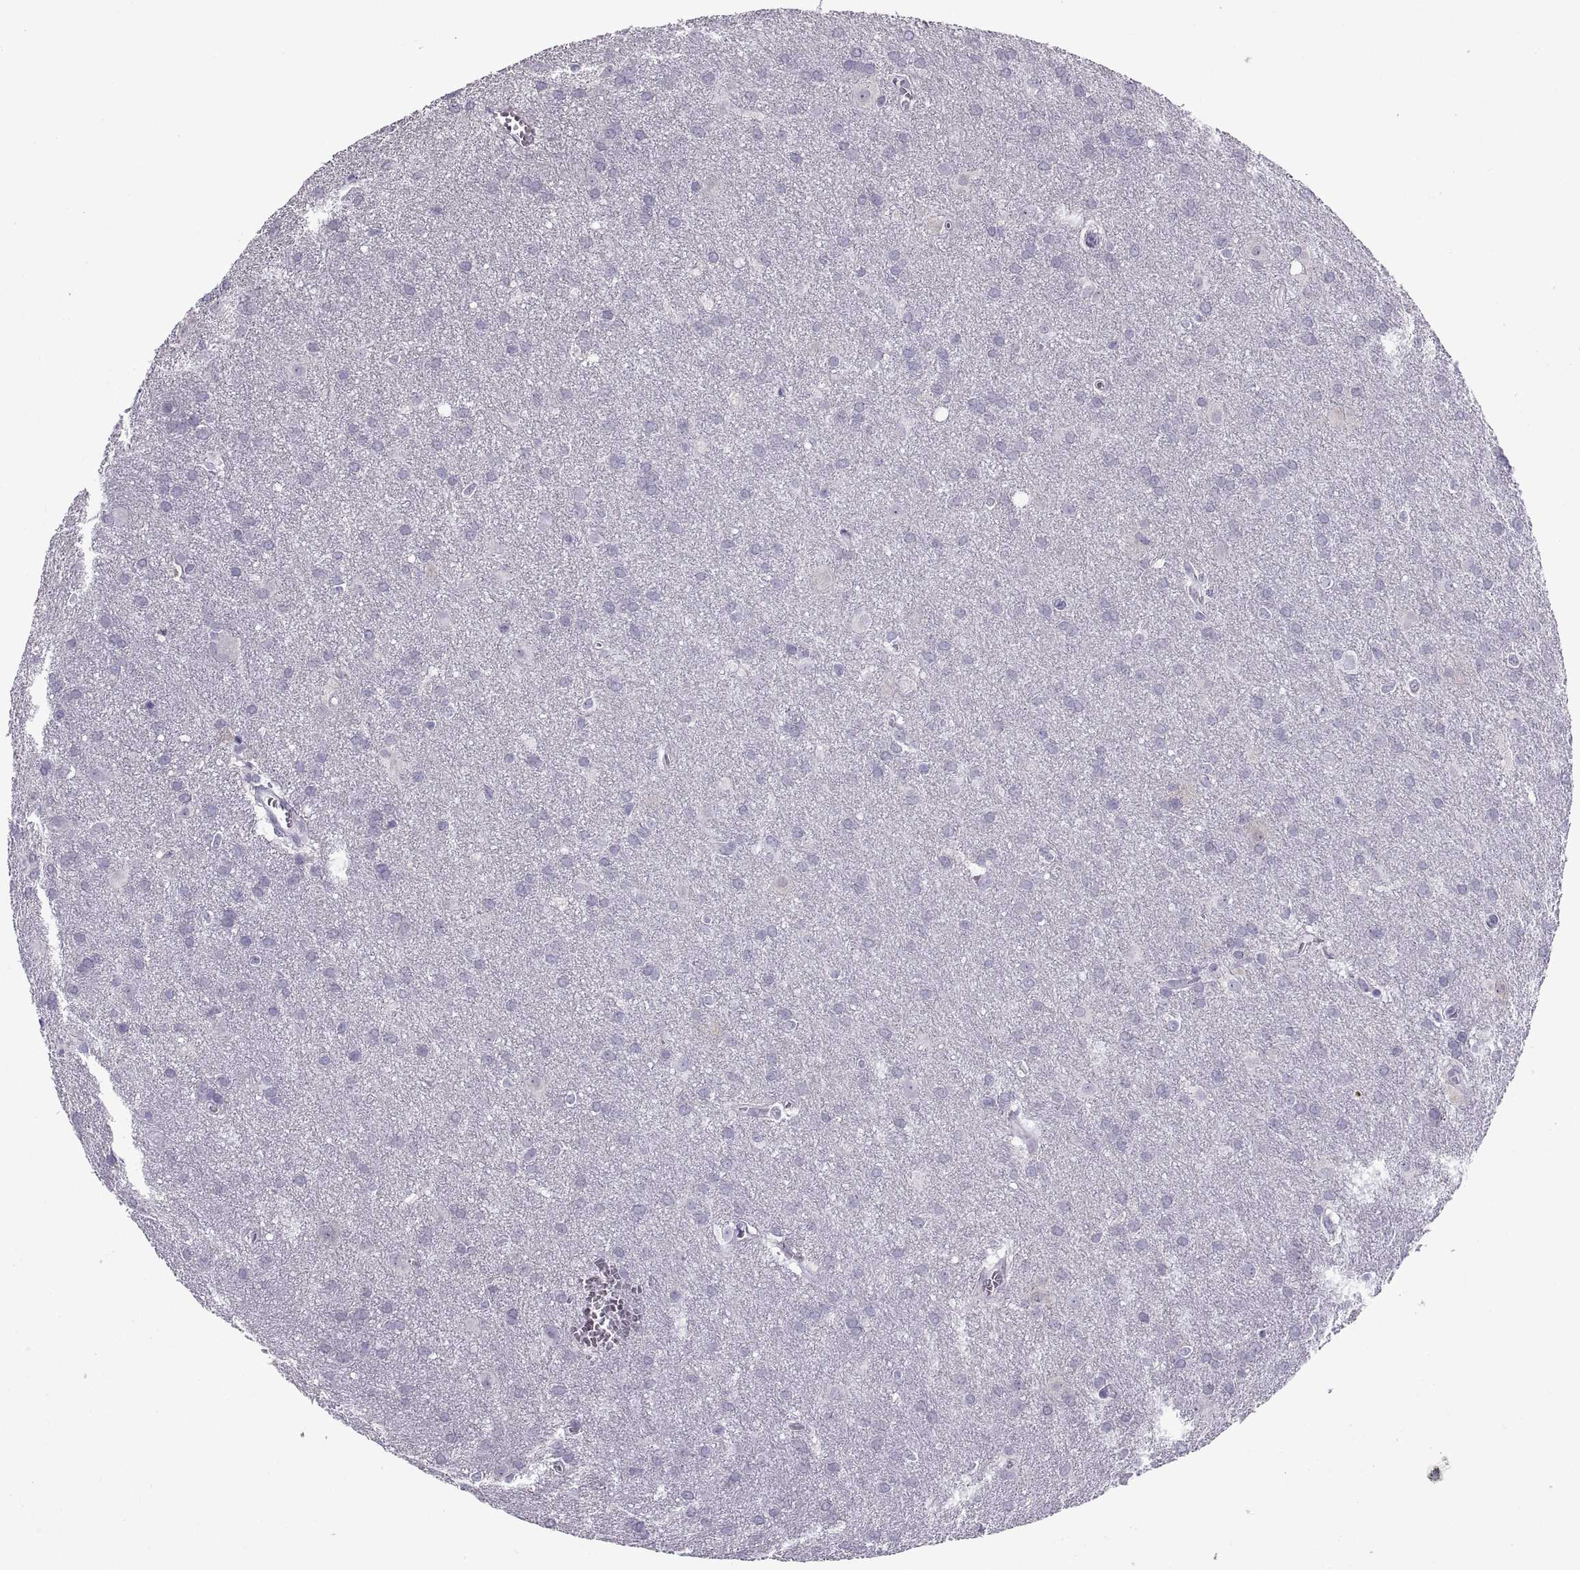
{"staining": {"intensity": "negative", "quantity": "none", "location": "none"}, "tissue": "glioma", "cell_type": "Tumor cells", "image_type": "cancer", "snomed": [{"axis": "morphology", "description": "Glioma, malignant, Low grade"}, {"axis": "topography", "description": "Brain"}], "caption": "The immunohistochemistry (IHC) micrograph has no significant expression in tumor cells of malignant glioma (low-grade) tissue.", "gene": "RLBP1", "patient": {"sex": "male", "age": 58}}